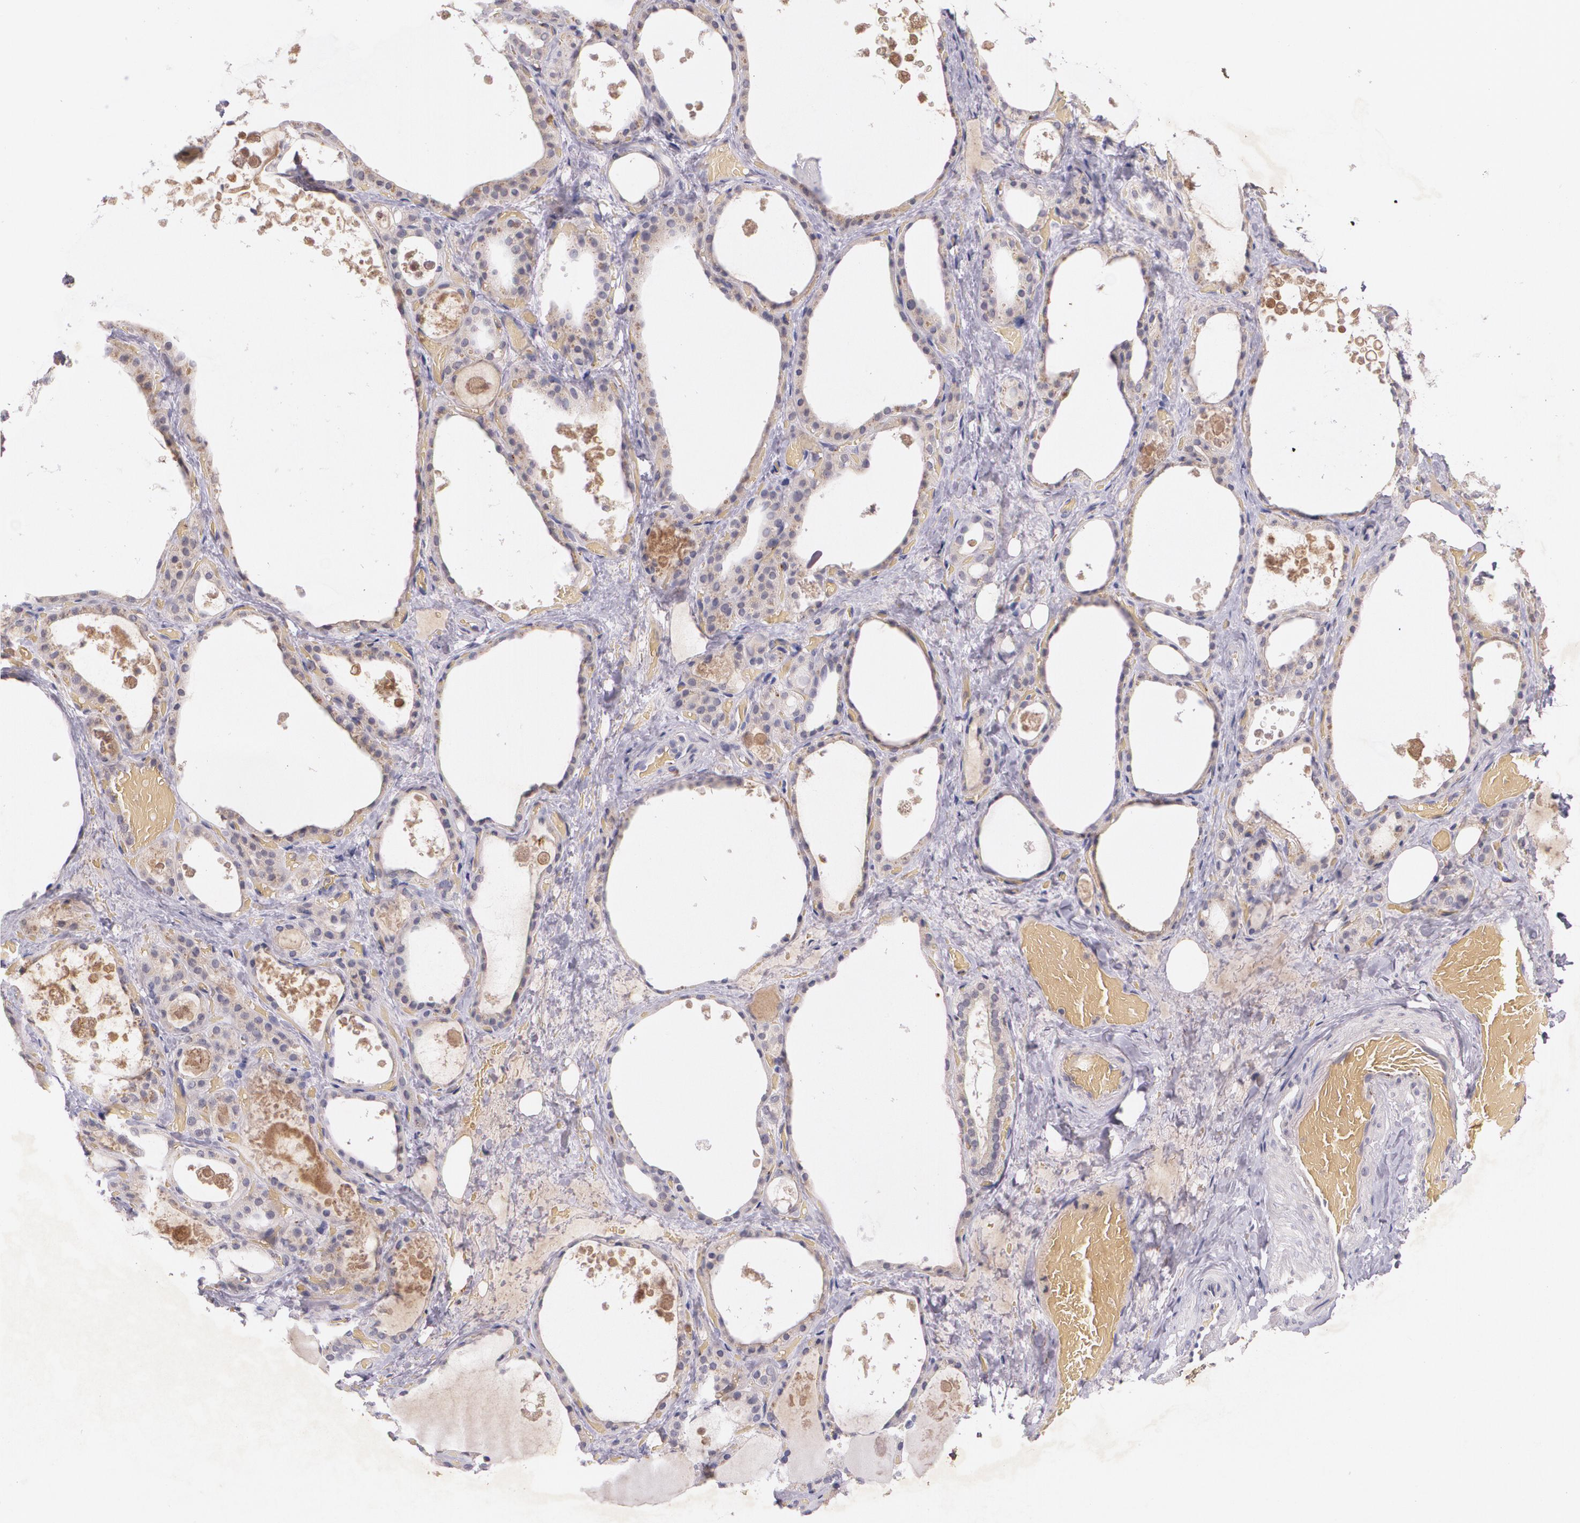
{"staining": {"intensity": "weak", "quantity": ">75%", "location": "cytoplasmic/membranous"}, "tissue": "thyroid gland", "cell_type": "Glandular cells", "image_type": "normal", "snomed": [{"axis": "morphology", "description": "Normal tissue, NOS"}, {"axis": "topography", "description": "Thyroid gland"}], "caption": "High-power microscopy captured an immunohistochemistry photomicrograph of normal thyroid gland, revealing weak cytoplasmic/membranous expression in about >75% of glandular cells. The protein of interest is shown in brown color, while the nuclei are stained blue.", "gene": "TM4SF1", "patient": {"sex": "male", "age": 61}}